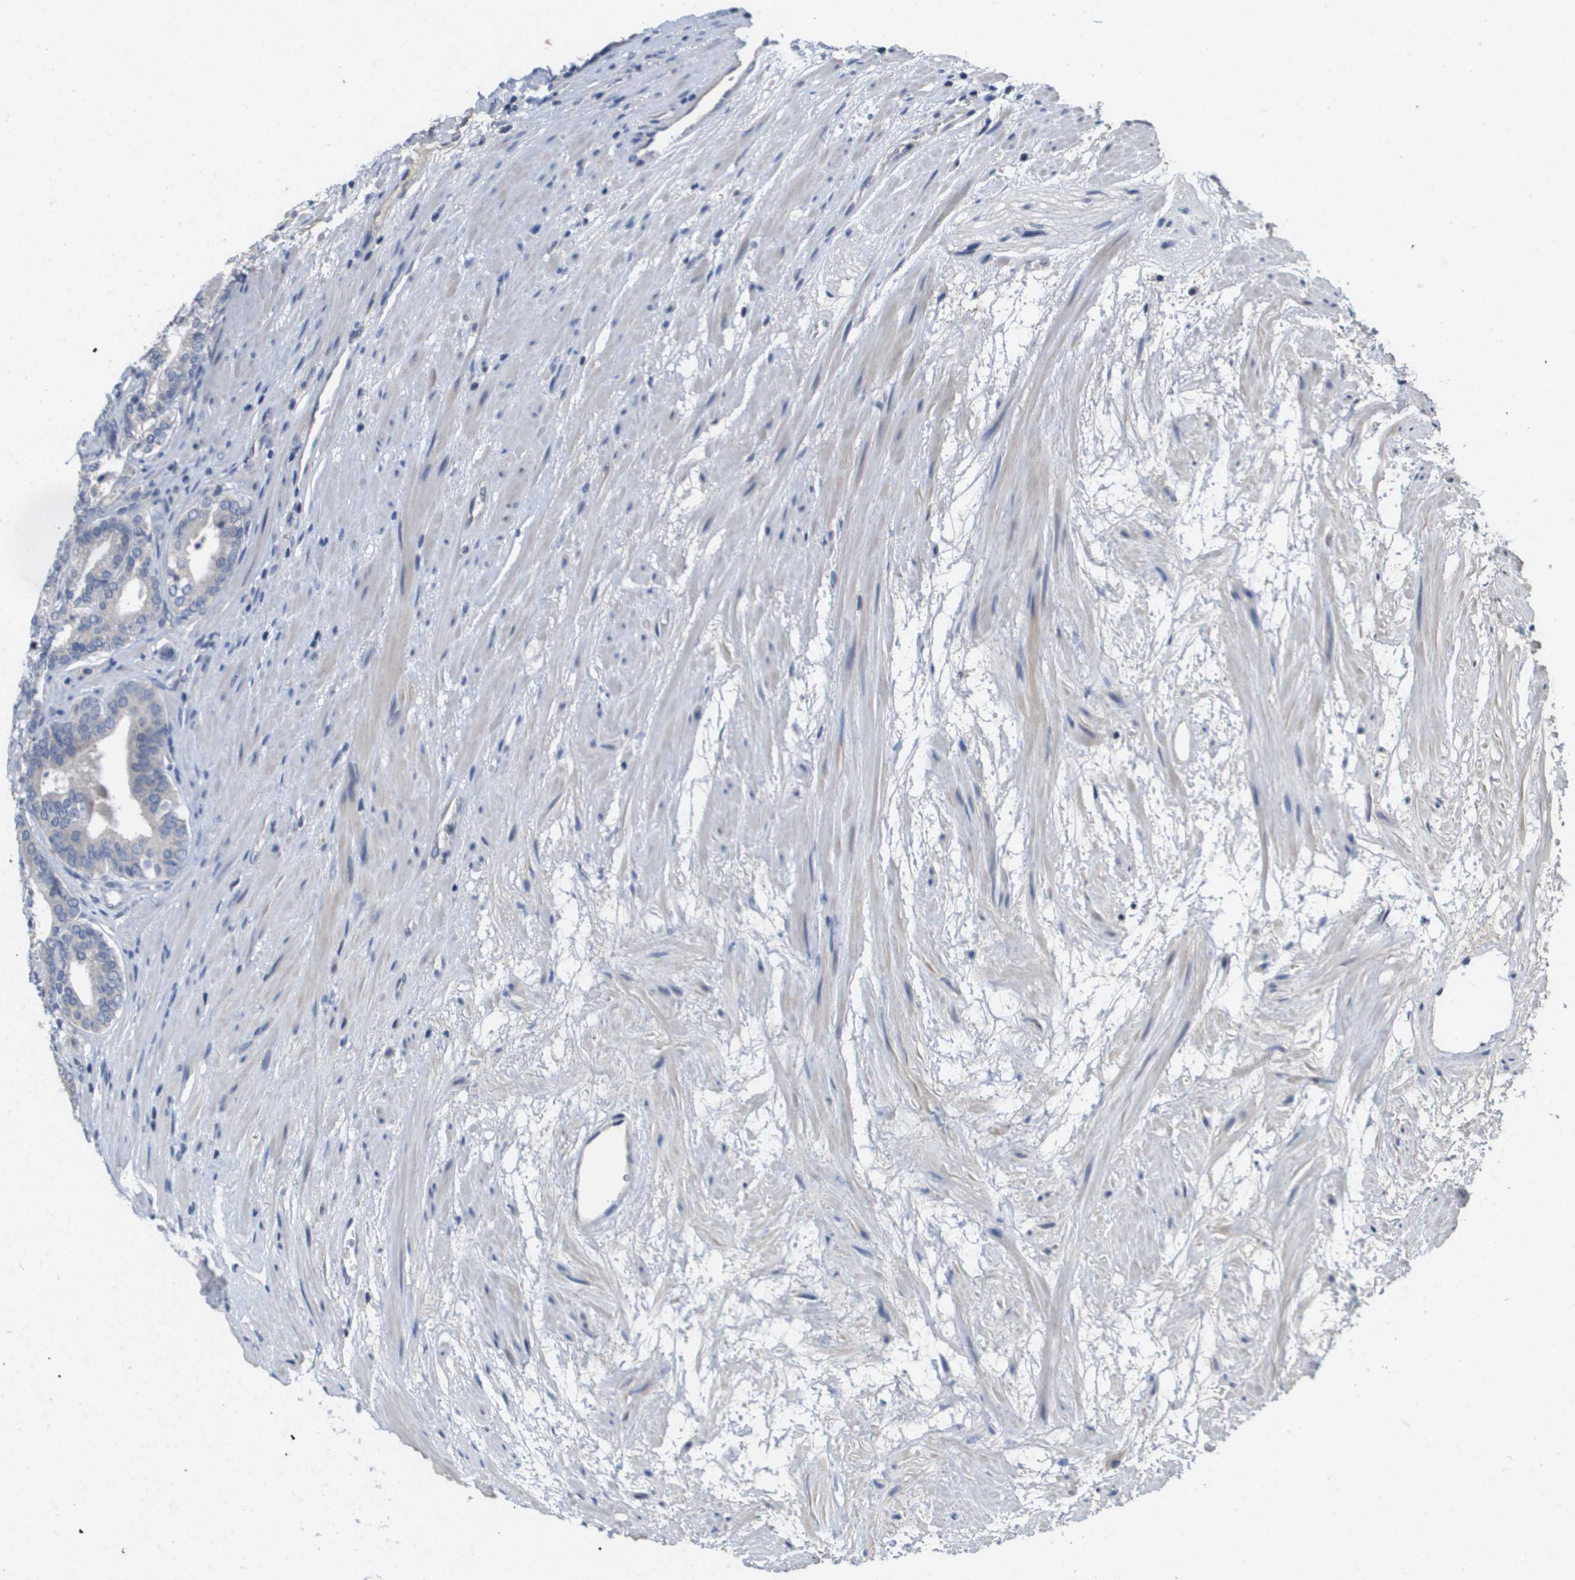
{"staining": {"intensity": "negative", "quantity": "none", "location": "none"}, "tissue": "prostate cancer", "cell_type": "Tumor cells", "image_type": "cancer", "snomed": [{"axis": "morphology", "description": "Adenocarcinoma, High grade"}, {"axis": "topography", "description": "Prostate"}], "caption": "An immunohistochemistry (IHC) micrograph of prostate cancer (adenocarcinoma (high-grade)) is shown. There is no staining in tumor cells of prostate cancer (adenocarcinoma (high-grade)).", "gene": "CAPN11", "patient": {"sex": "male", "age": 60}}